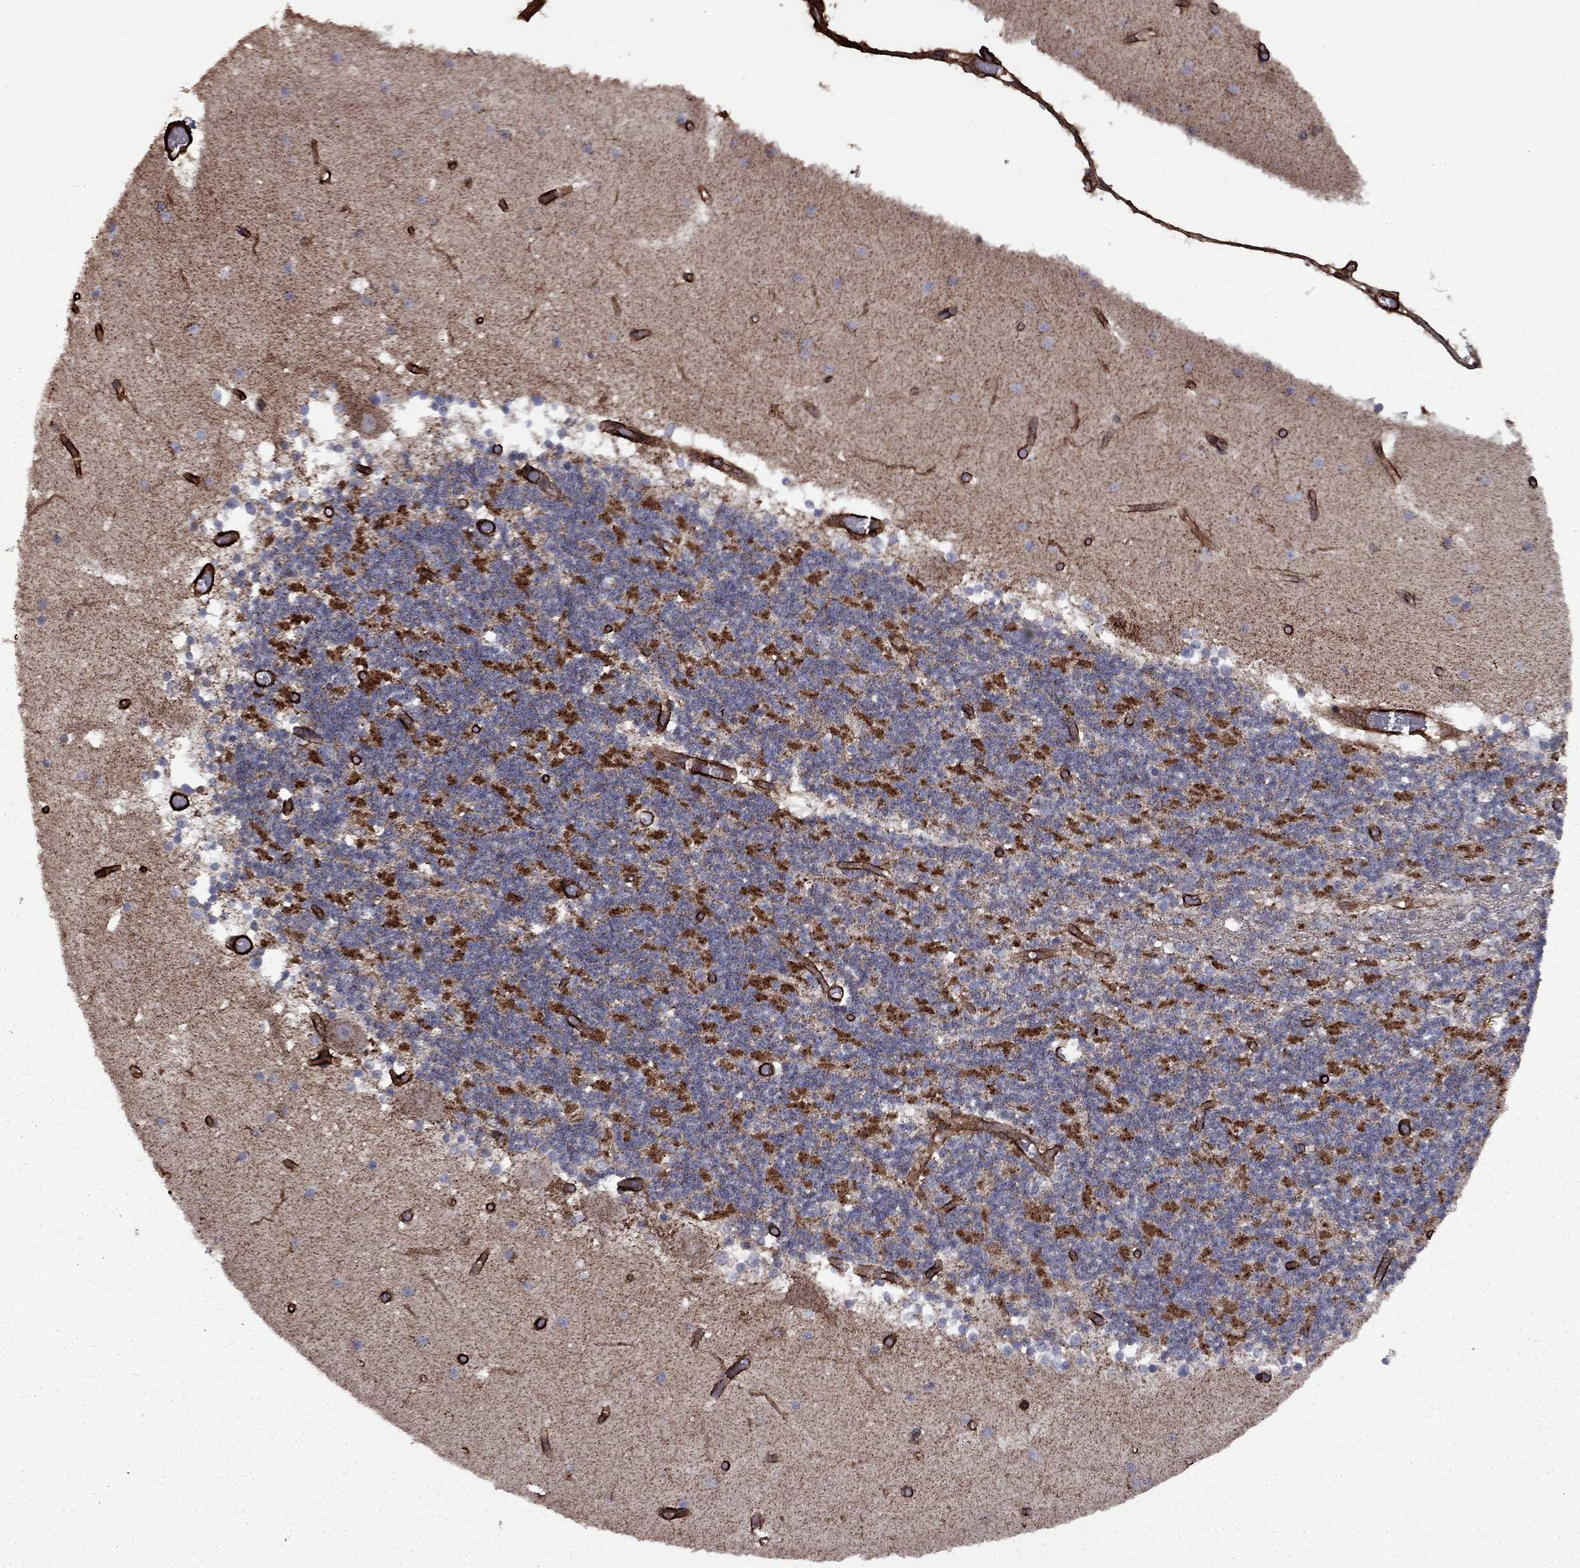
{"staining": {"intensity": "negative", "quantity": "none", "location": "none"}, "tissue": "cerebellum", "cell_type": "Cells in granular layer", "image_type": "normal", "snomed": [{"axis": "morphology", "description": "Normal tissue, NOS"}, {"axis": "topography", "description": "Cerebellum"}], "caption": "This is an immunohistochemistry (IHC) image of normal cerebellum. There is no expression in cells in granular layer.", "gene": "COL18A1", "patient": {"sex": "female", "age": 28}}